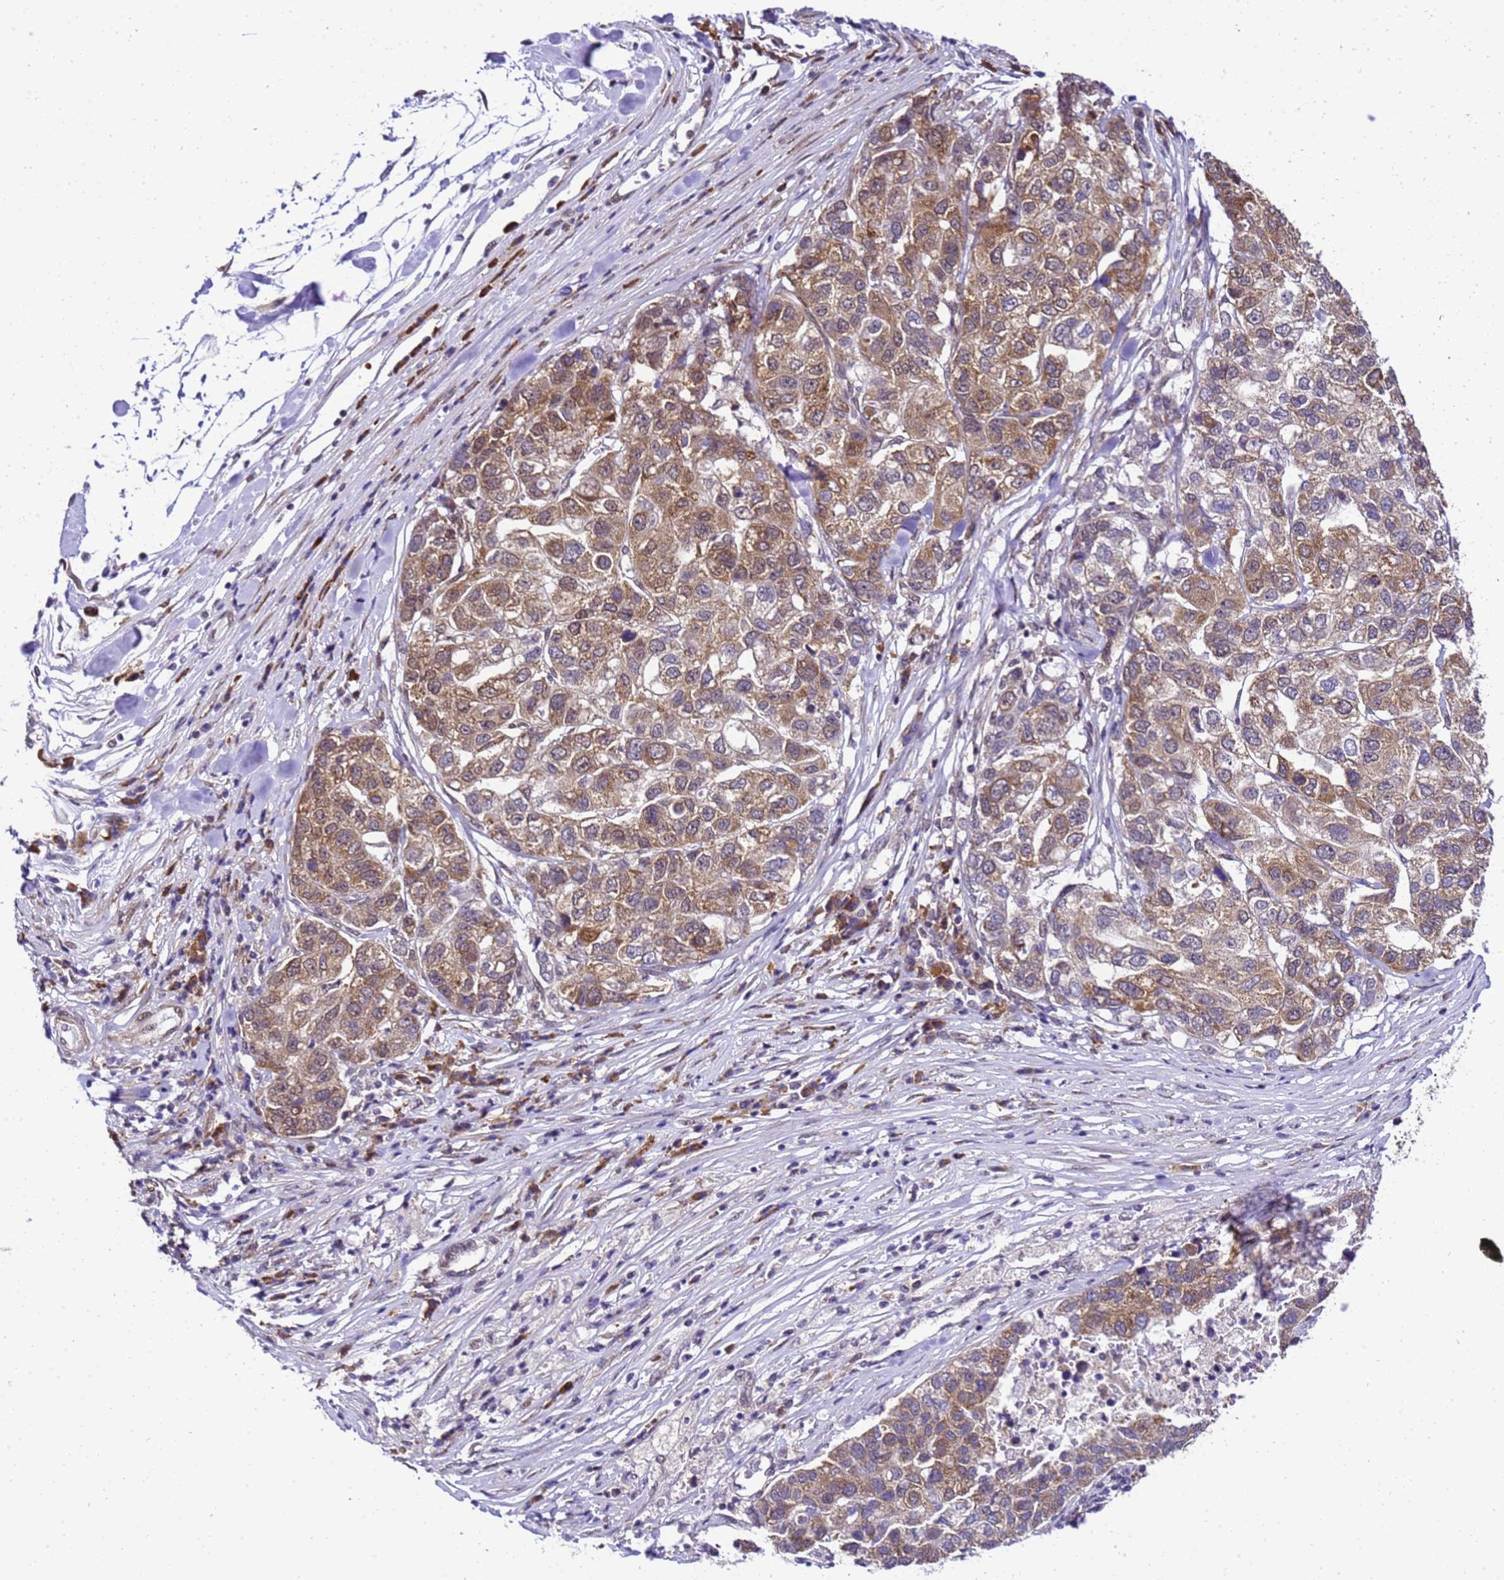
{"staining": {"intensity": "moderate", "quantity": ">75%", "location": "cytoplasmic/membranous"}, "tissue": "pancreatic cancer", "cell_type": "Tumor cells", "image_type": "cancer", "snomed": [{"axis": "morphology", "description": "Adenocarcinoma, NOS"}, {"axis": "topography", "description": "Pancreas"}], "caption": "Protein positivity by immunohistochemistry (IHC) demonstrates moderate cytoplasmic/membranous positivity in about >75% of tumor cells in pancreatic cancer.", "gene": "SMN1", "patient": {"sex": "female", "age": 61}}